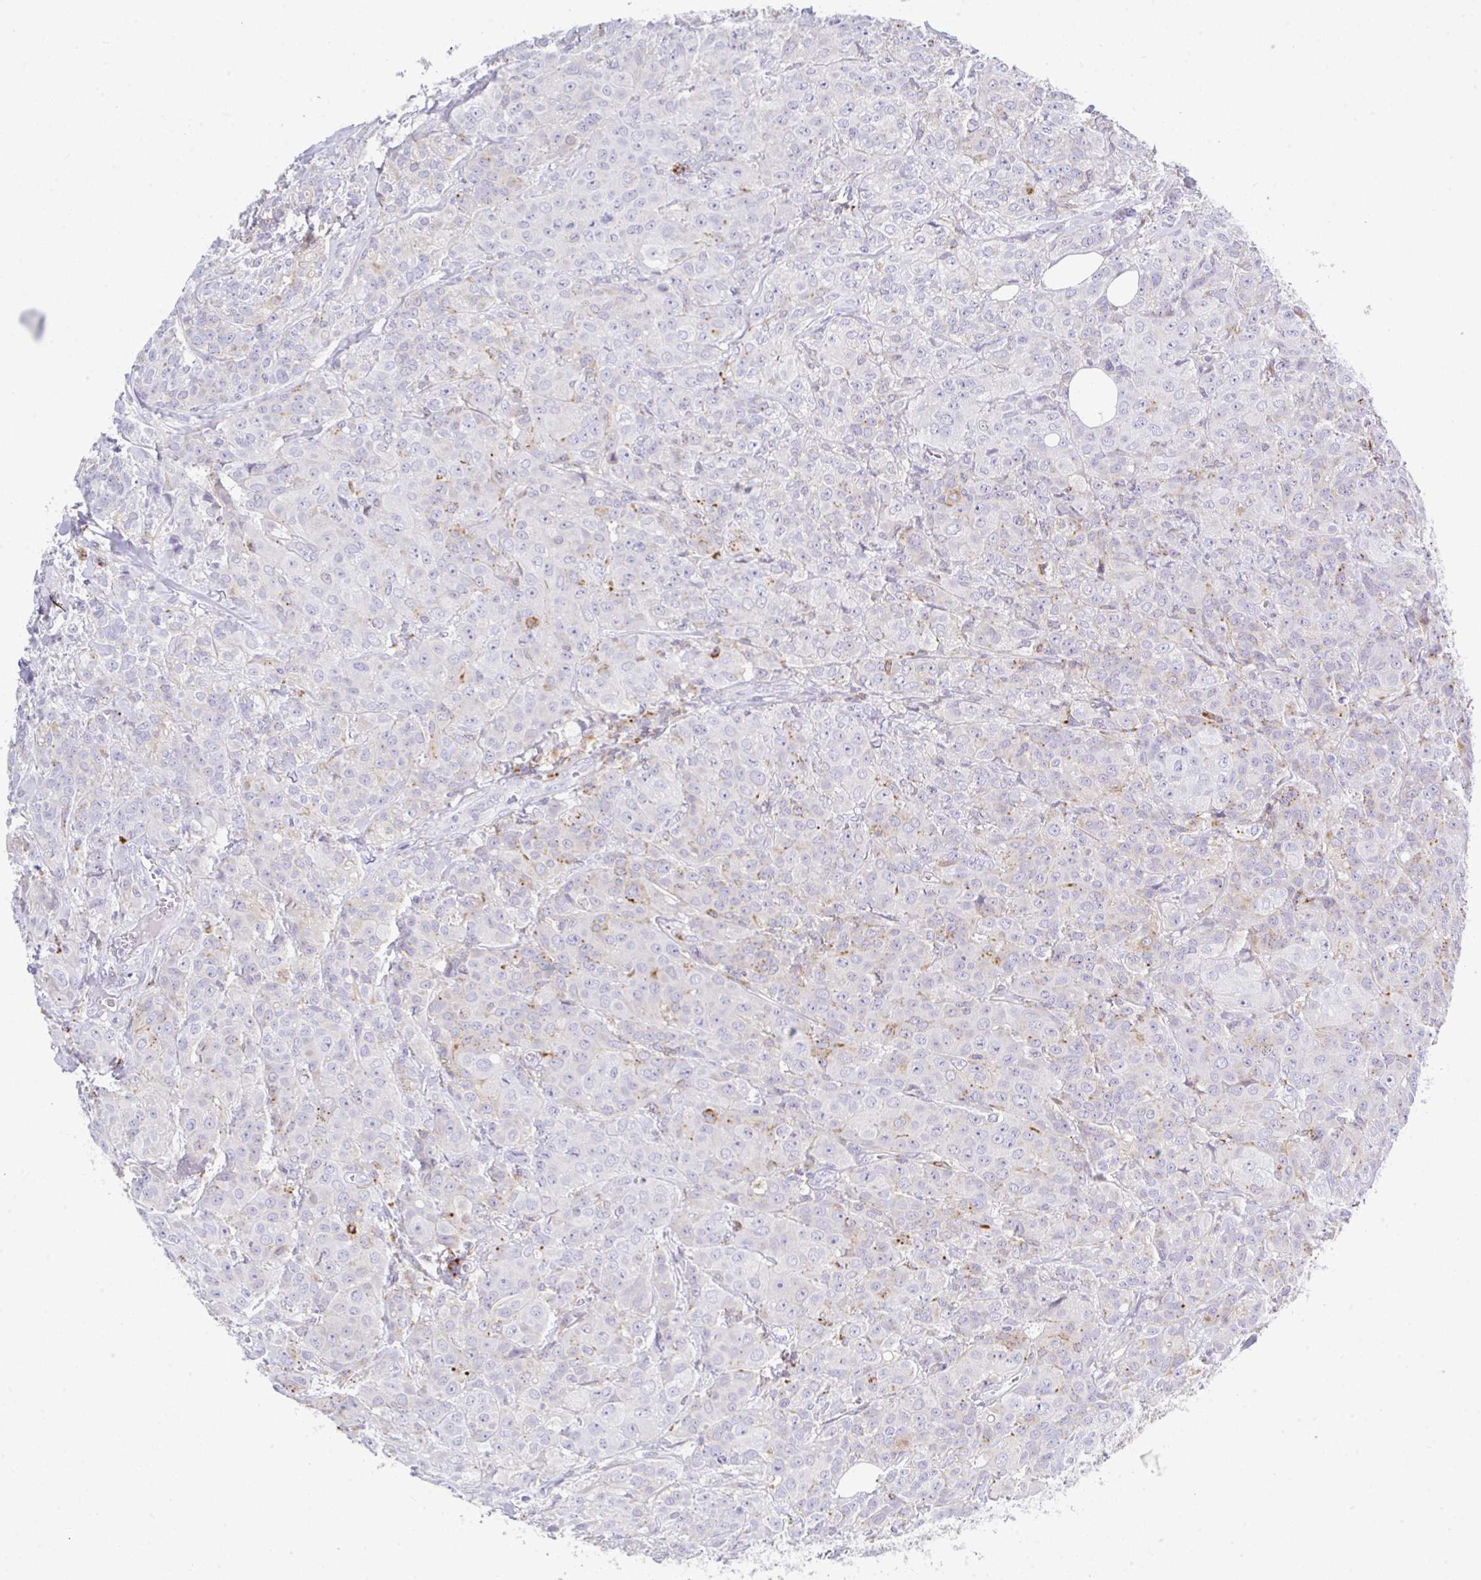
{"staining": {"intensity": "negative", "quantity": "none", "location": "none"}, "tissue": "breast cancer", "cell_type": "Tumor cells", "image_type": "cancer", "snomed": [{"axis": "morphology", "description": "Normal tissue, NOS"}, {"axis": "morphology", "description": "Duct carcinoma"}, {"axis": "topography", "description": "Breast"}], "caption": "Image shows no protein staining in tumor cells of breast cancer tissue. Nuclei are stained in blue.", "gene": "ZNF33A", "patient": {"sex": "female", "age": 43}}